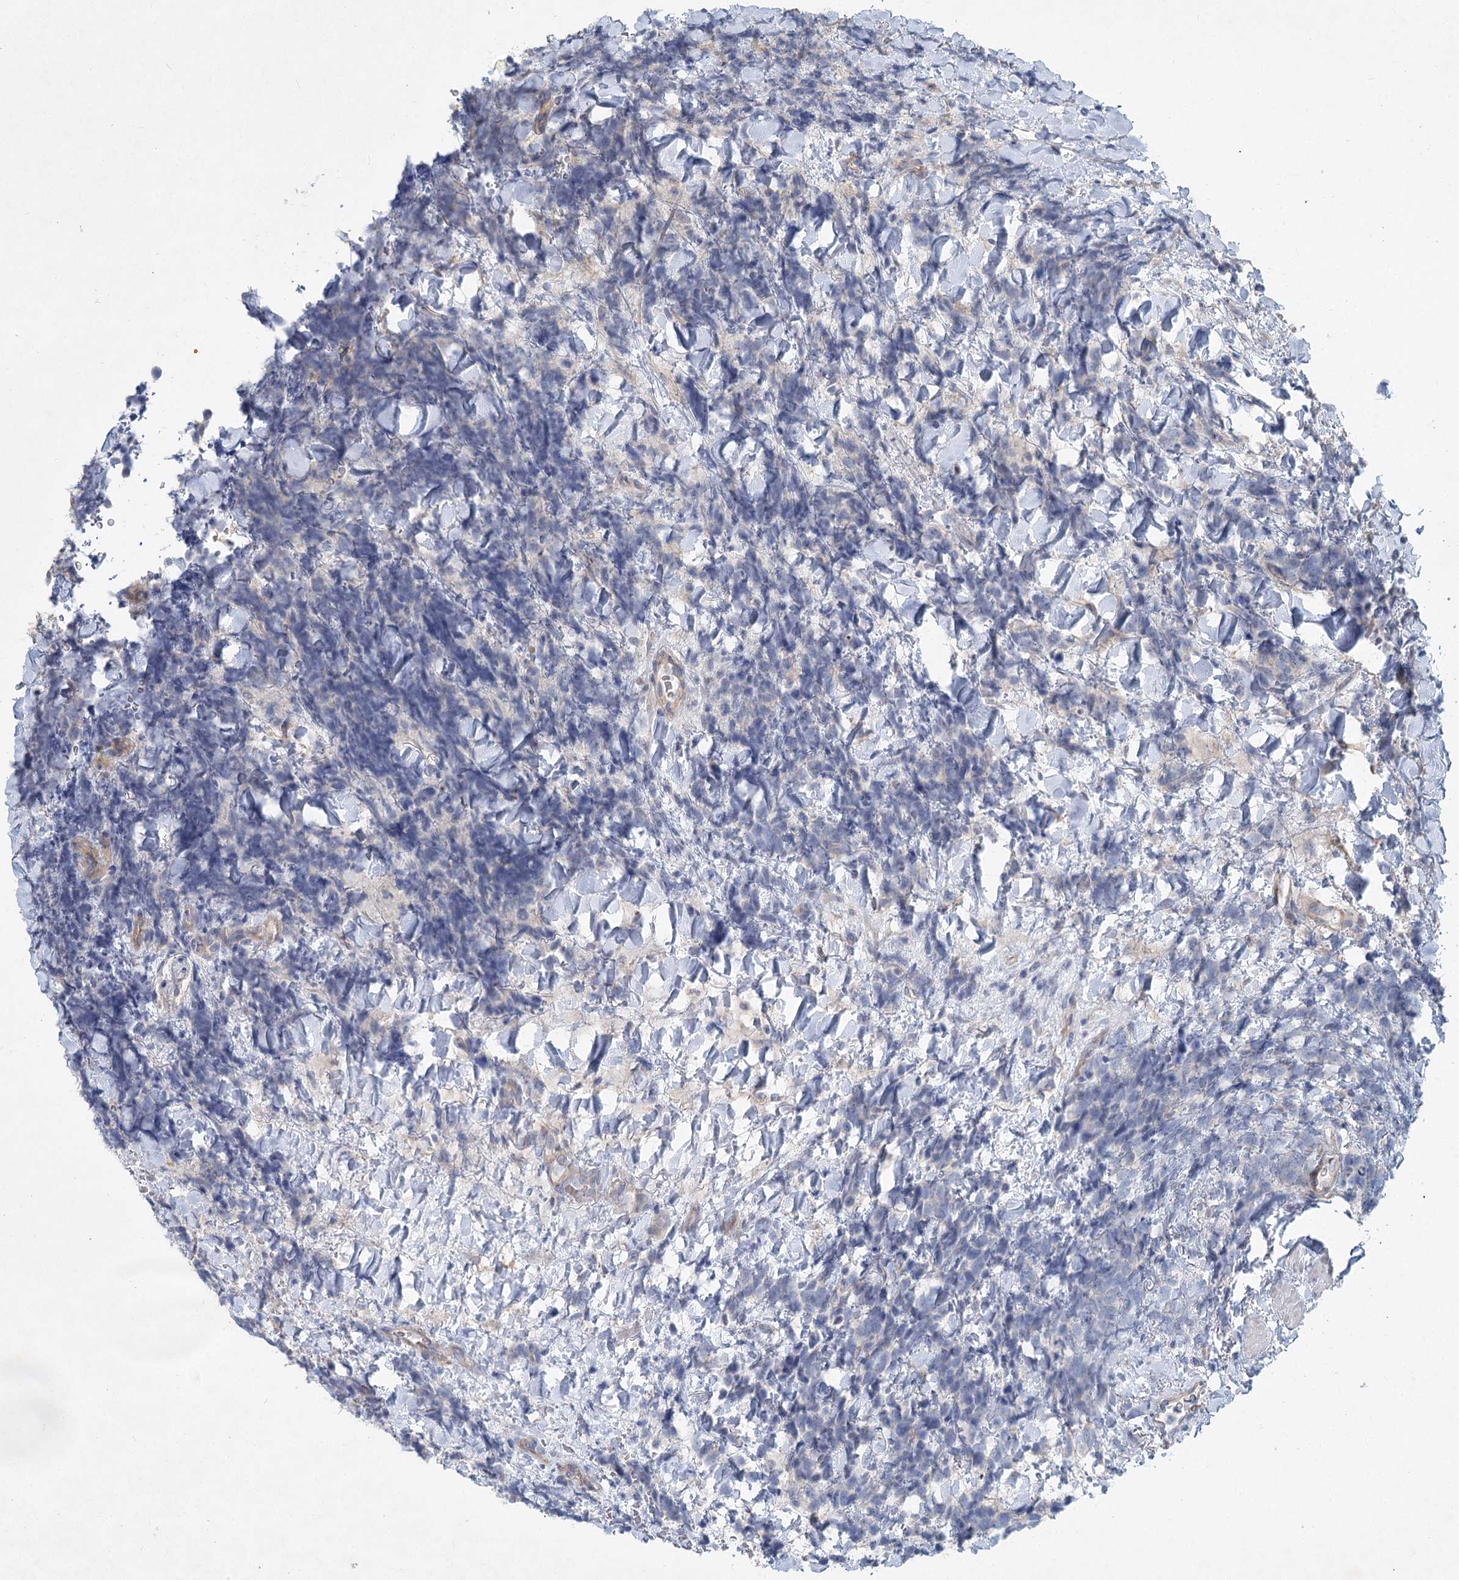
{"staining": {"intensity": "negative", "quantity": "none", "location": "none"}, "tissue": "urothelial cancer", "cell_type": "Tumor cells", "image_type": "cancer", "snomed": [{"axis": "morphology", "description": "Urothelial carcinoma, High grade"}, {"axis": "topography", "description": "Urinary bladder"}], "caption": "High power microscopy photomicrograph of an immunohistochemistry histopathology image of urothelial cancer, revealing no significant positivity in tumor cells.", "gene": "DNMBP", "patient": {"sex": "female", "age": 82}}